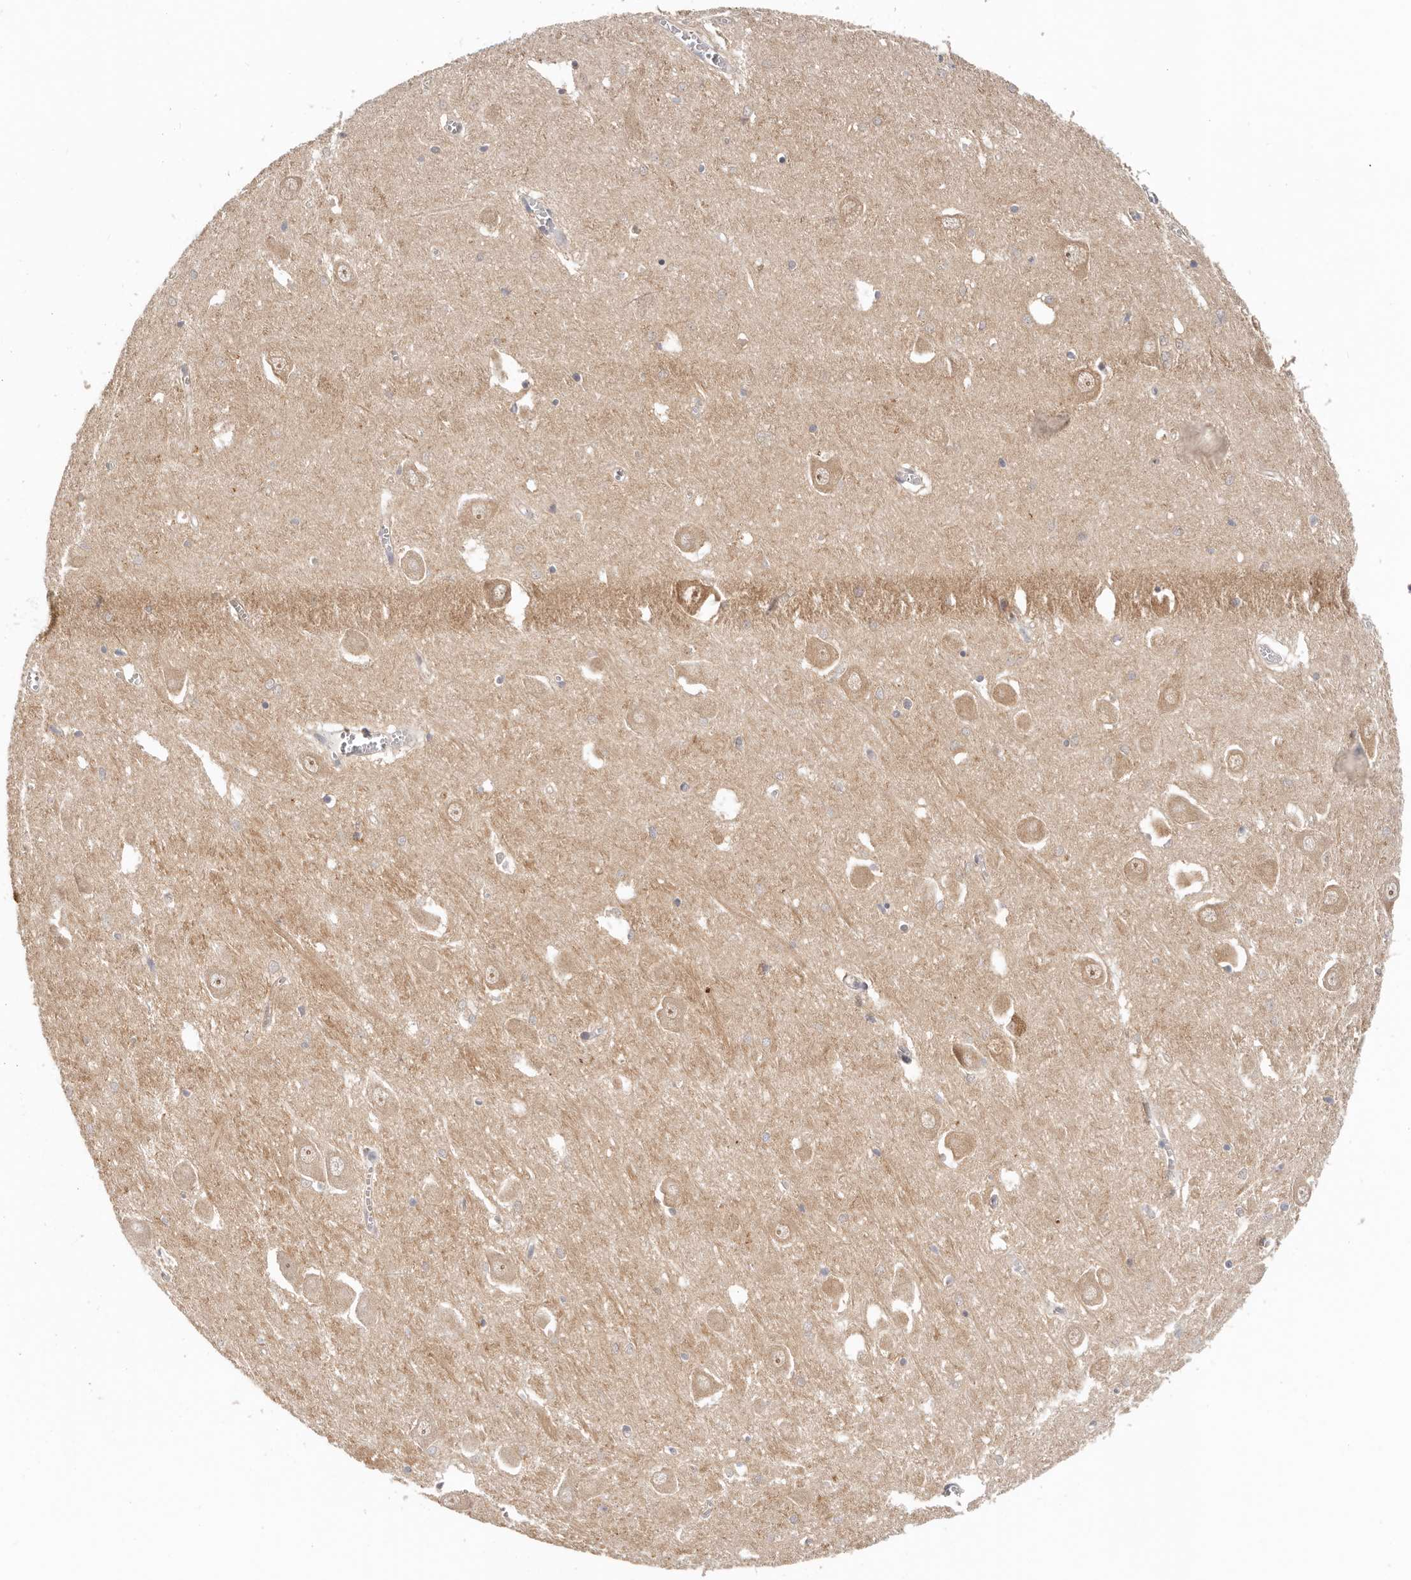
{"staining": {"intensity": "weak", "quantity": "<25%", "location": "cytoplasmic/membranous"}, "tissue": "hippocampus", "cell_type": "Glial cells", "image_type": "normal", "snomed": [{"axis": "morphology", "description": "Normal tissue, NOS"}, {"axis": "topography", "description": "Hippocampus"}], "caption": "A high-resolution histopathology image shows IHC staining of normal hippocampus, which exhibits no significant staining in glial cells. Brightfield microscopy of IHC stained with DAB (3,3'-diaminobenzidine) (brown) and hematoxylin (blue), captured at high magnification.", "gene": "LARP7", "patient": {"sex": "male", "age": 70}}